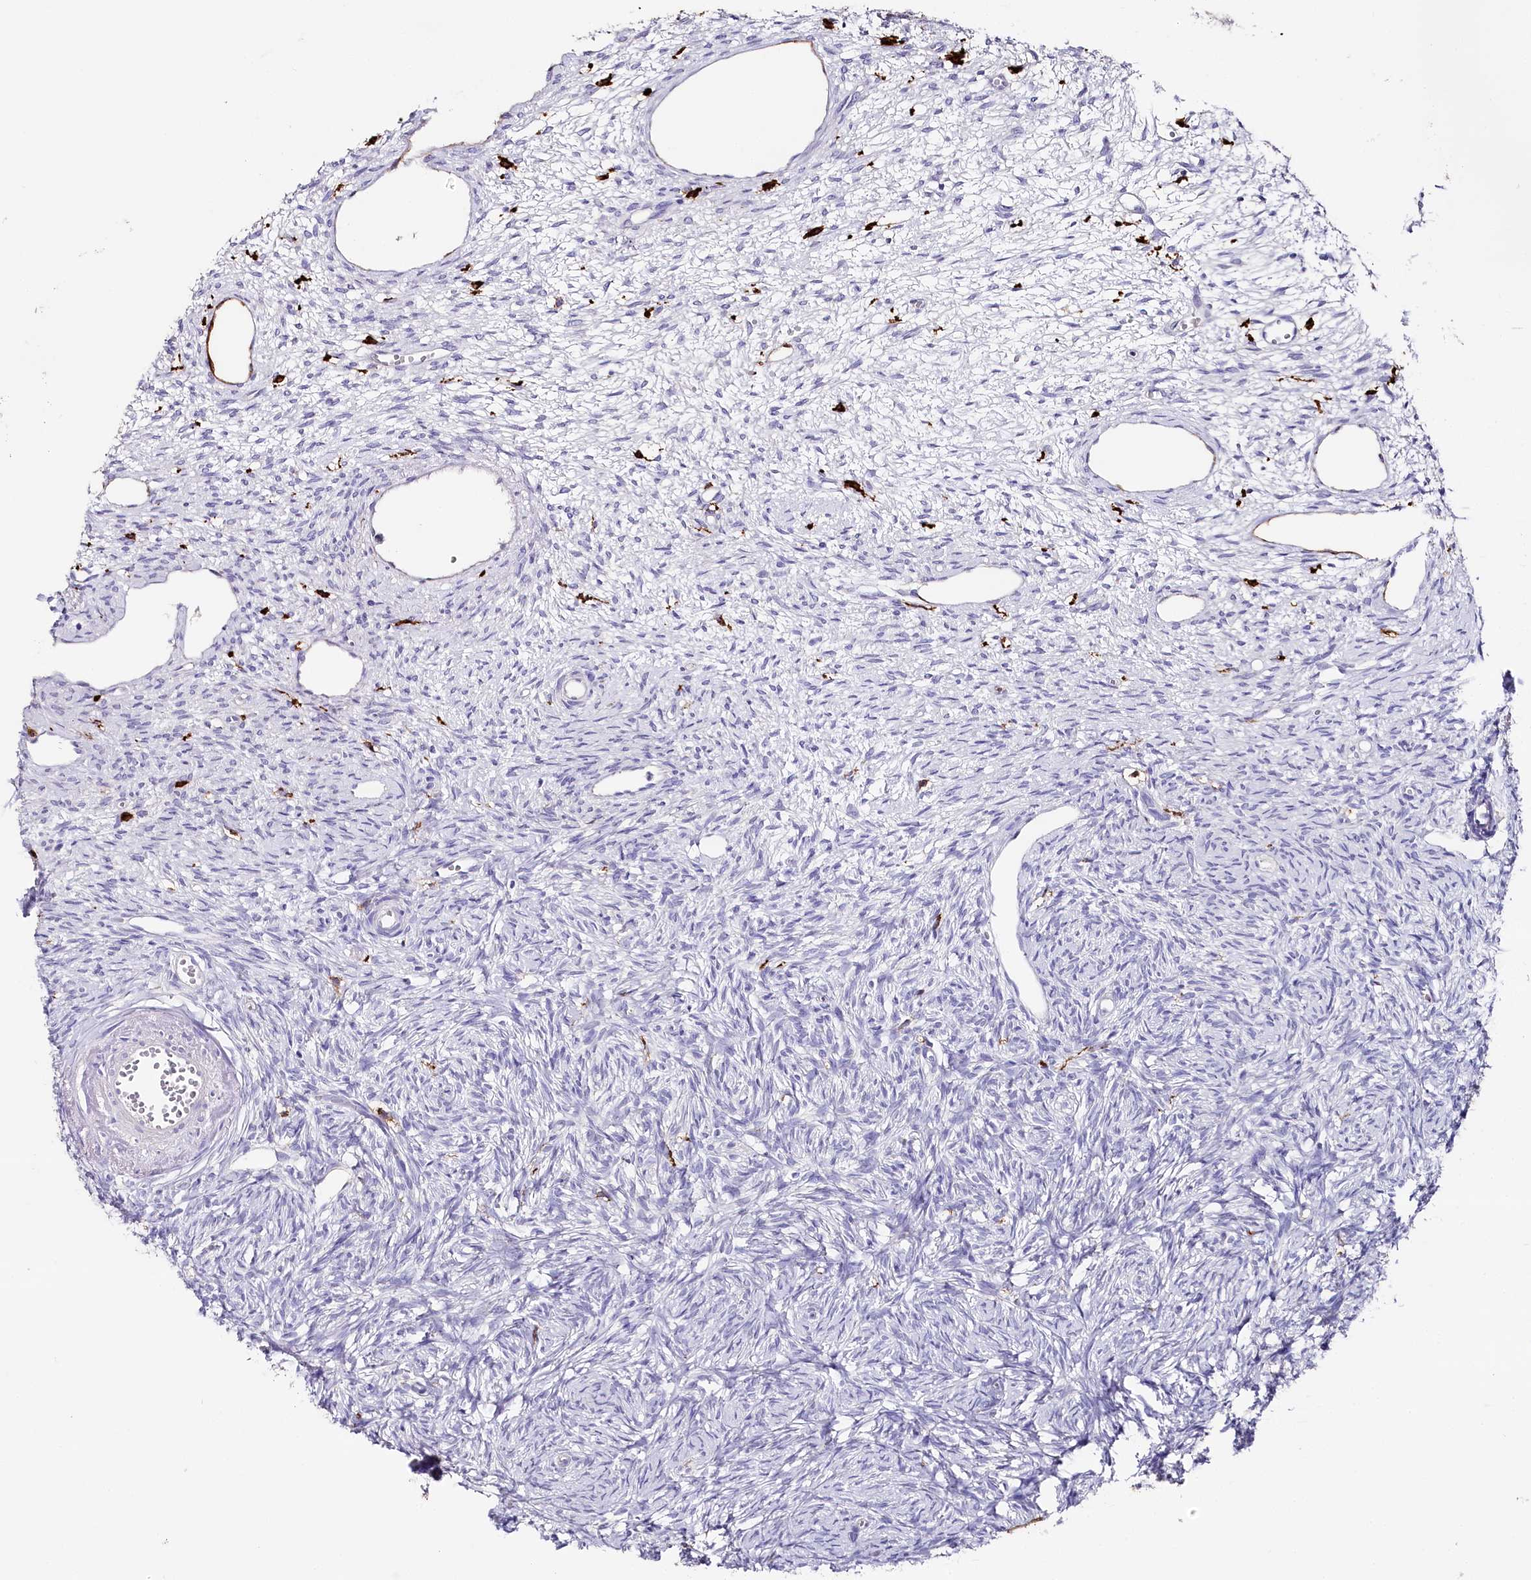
{"staining": {"intensity": "negative", "quantity": "none", "location": "none"}, "tissue": "ovary", "cell_type": "Ovarian stroma cells", "image_type": "normal", "snomed": [{"axis": "morphology", "description": "Normal tissue, NOS"}, {"axis": "topography", "description": "Ovary"}], "caption": "Immunohistochemistry (IHC) of normal human ovary shows no positivity in ovarian stroma cells.", "gene": "CLEC4M", "patient": {"sex": "female", "age": 51}}